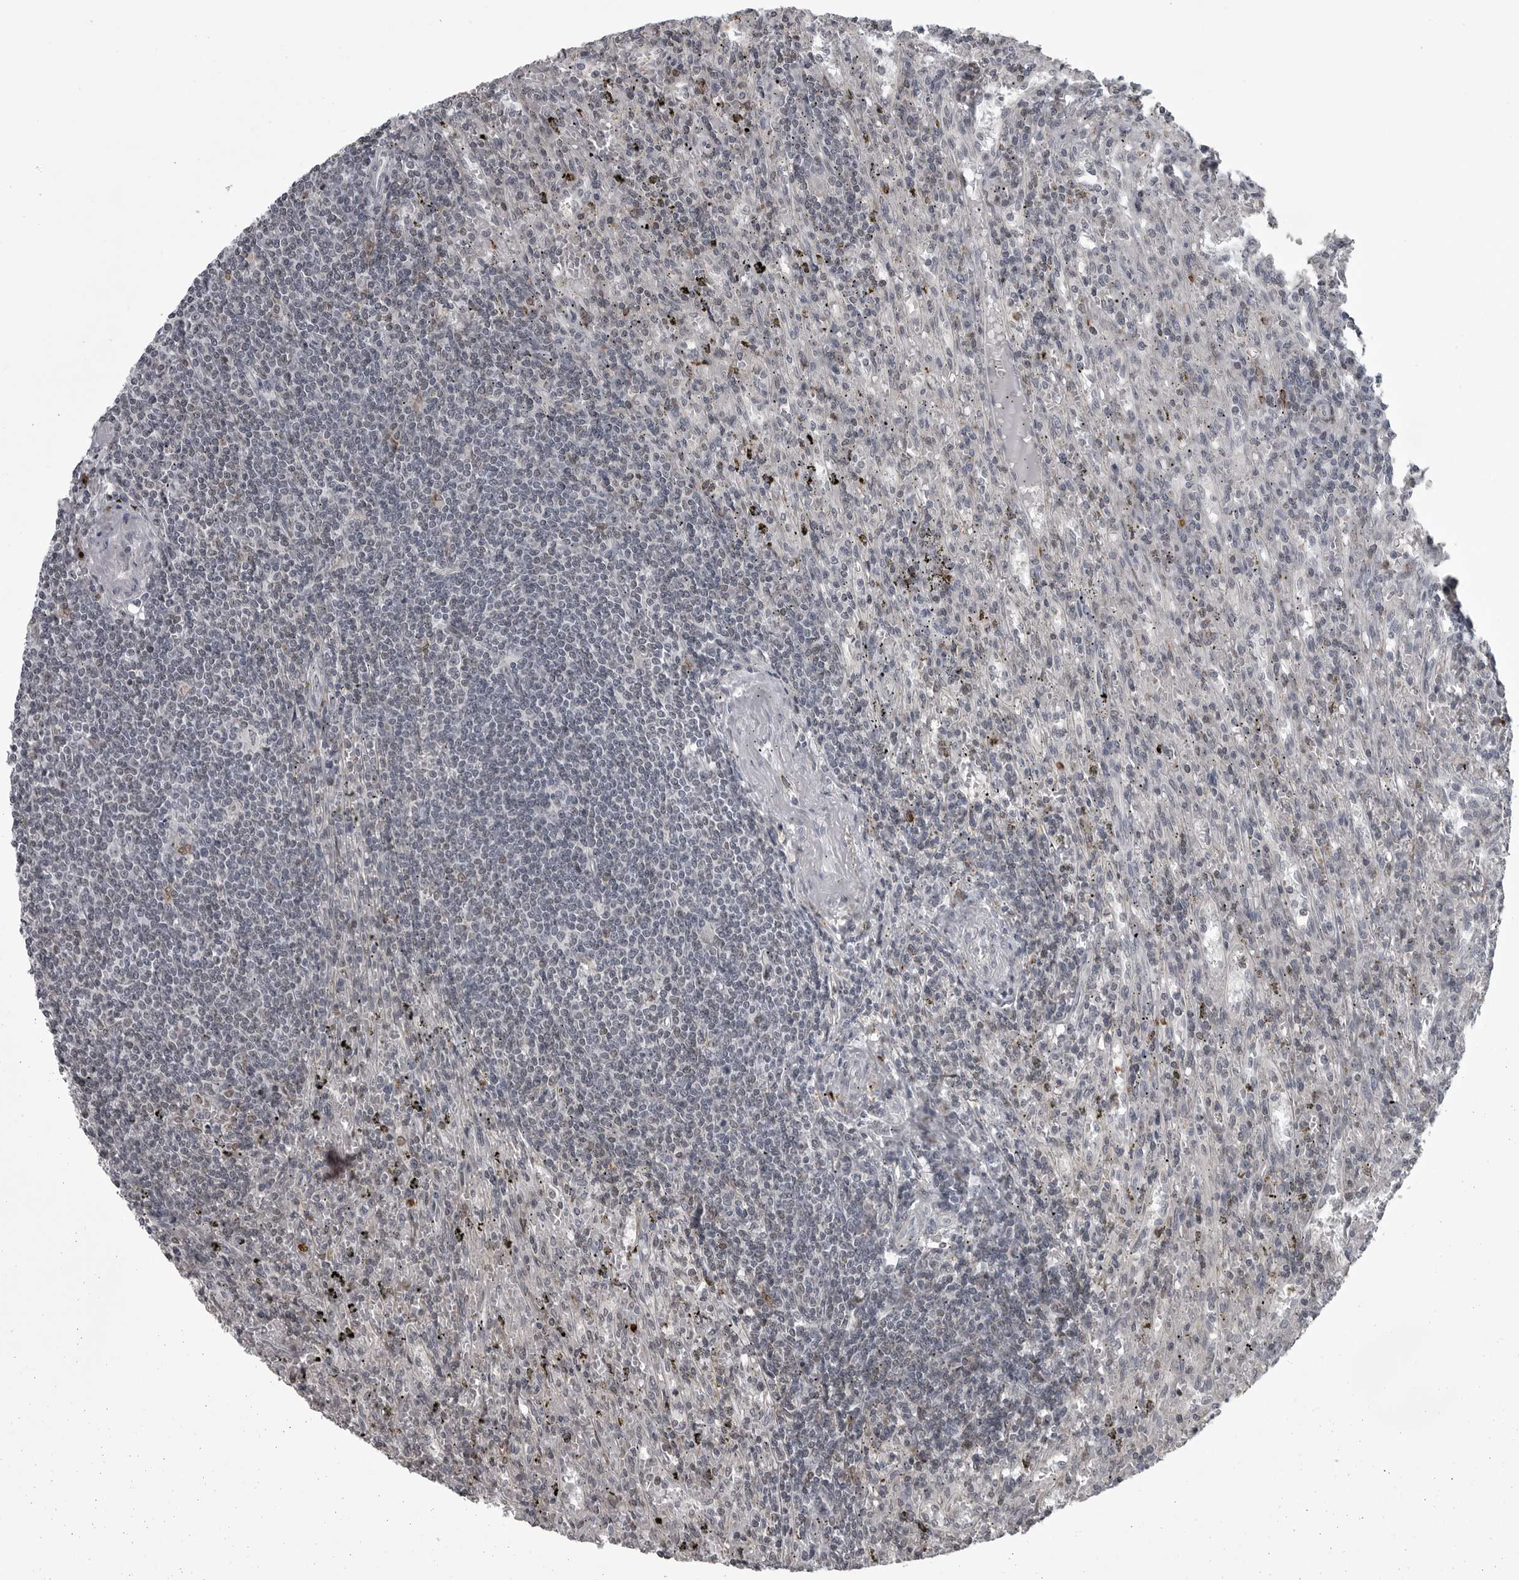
{"staining": {"intensity": "weak", "quantity": "<25%", "location": "nuclear"}, "tissue": "lymphoma", "cell_type": "Tumor cells", "image_type": "cancer", "snomed": [{"axis": "morphology", "description": "Malignant lymphoma, non-Hodgkin's type, Low grade"}, {"axis": "topography", "description": "Spleen"}], "caption": "There is no significant staining in tumor cells of lymphoma.", "gene": "LYSMD1", "patient": {"sex": "male", "age": 76}}